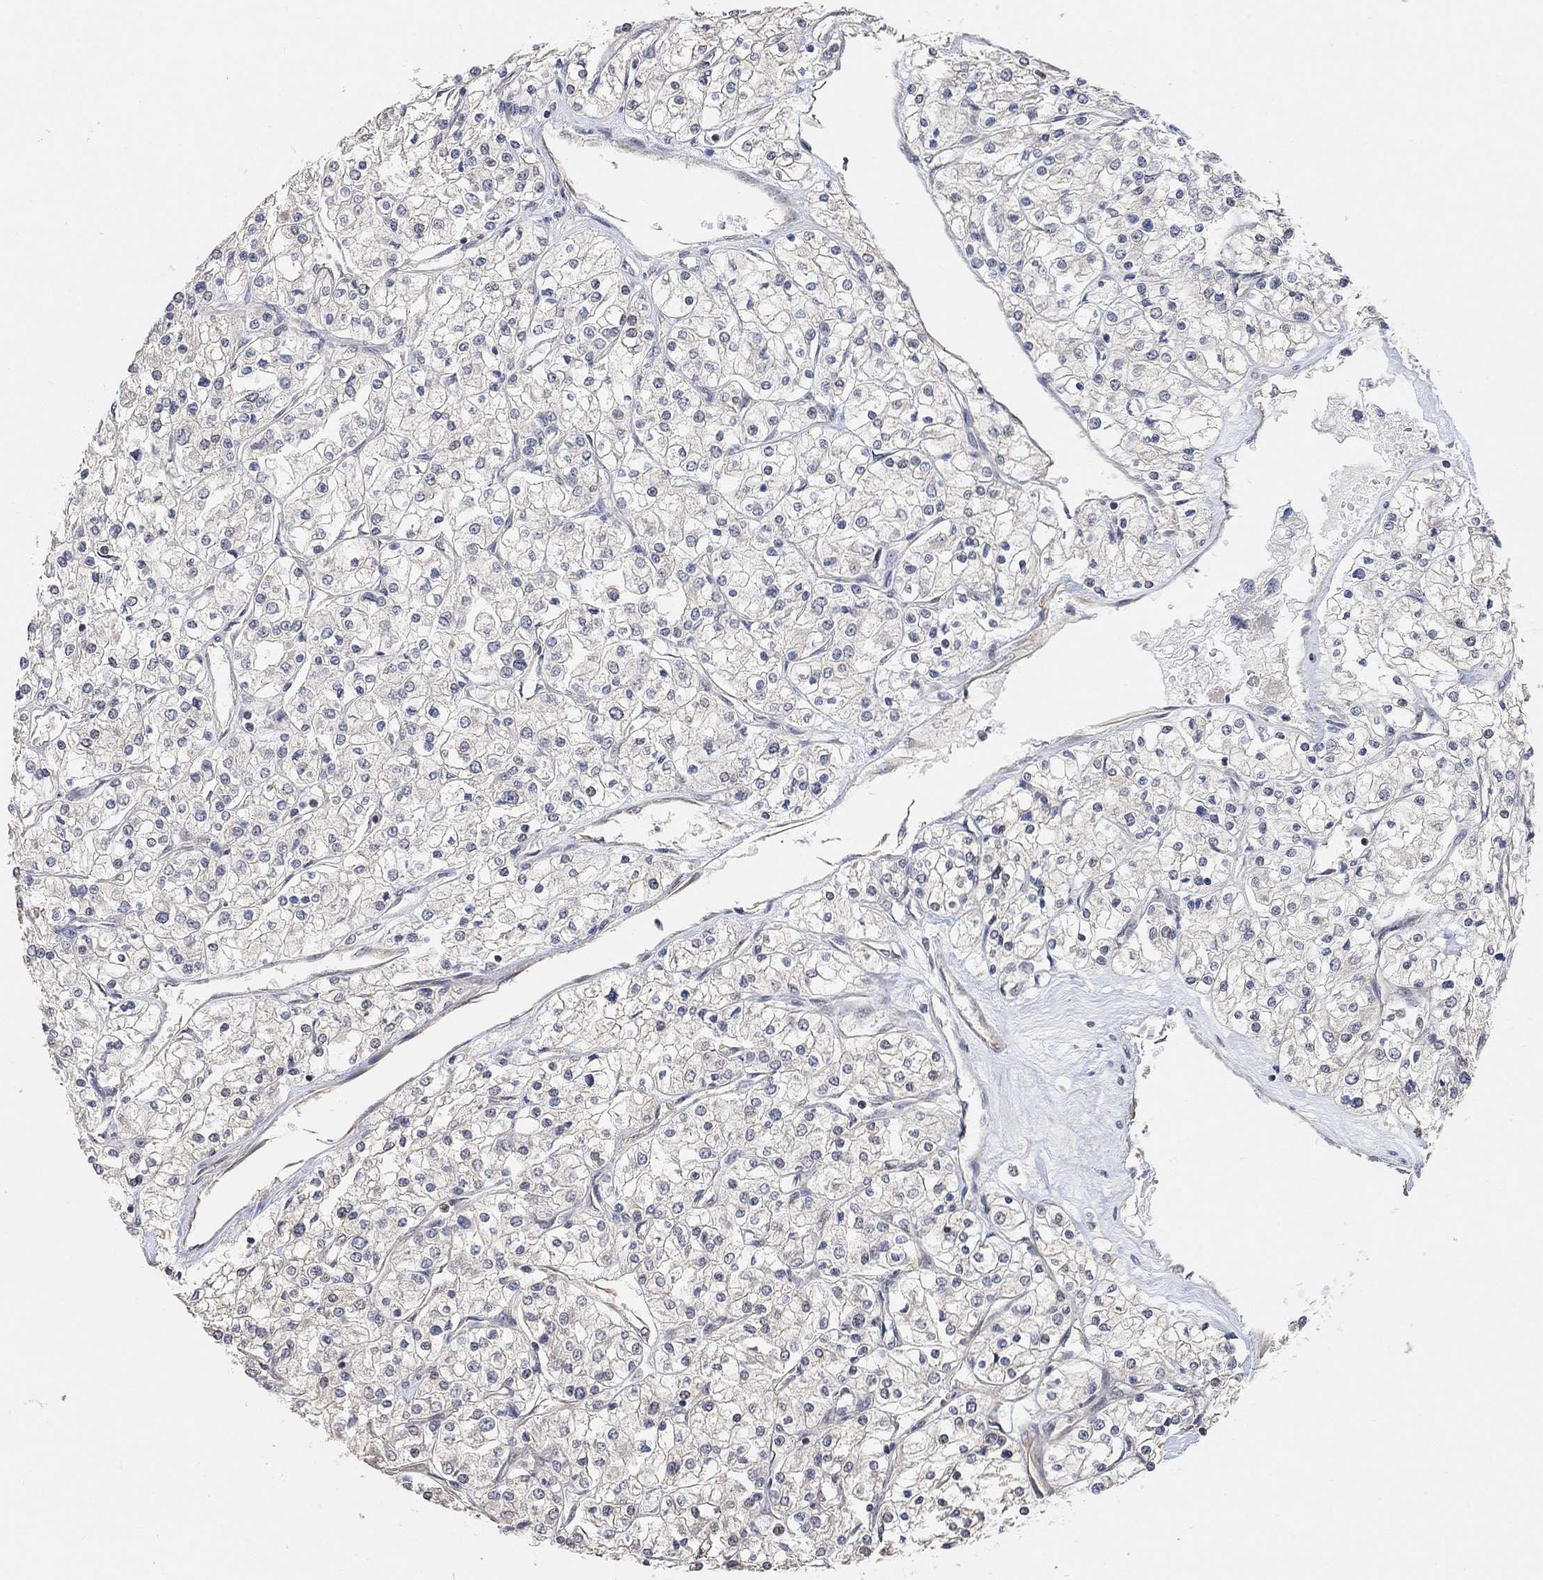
{"staining": {"intensity": "weak", "quantity": "<25%", "location": "cytoplasmic/membranous"}, "tissue": "renal cancer", "cell_type": "Tumor cells", "image_type": "cancer", "snomed": [{"axis": "morphology", "description": "Adenocarcinoma, NOS"}, {"axis": "topography", "description": "Kidney"}], "caption": "A photomicrograph of human adenocarcinoma (renal) is negative for staining in tumor cells. (Immunohistochemistry (ihc), brightfield microscopy, high magnification).", "gene": "UNC5B", "patient": {"sex": "male", "age": 80}}